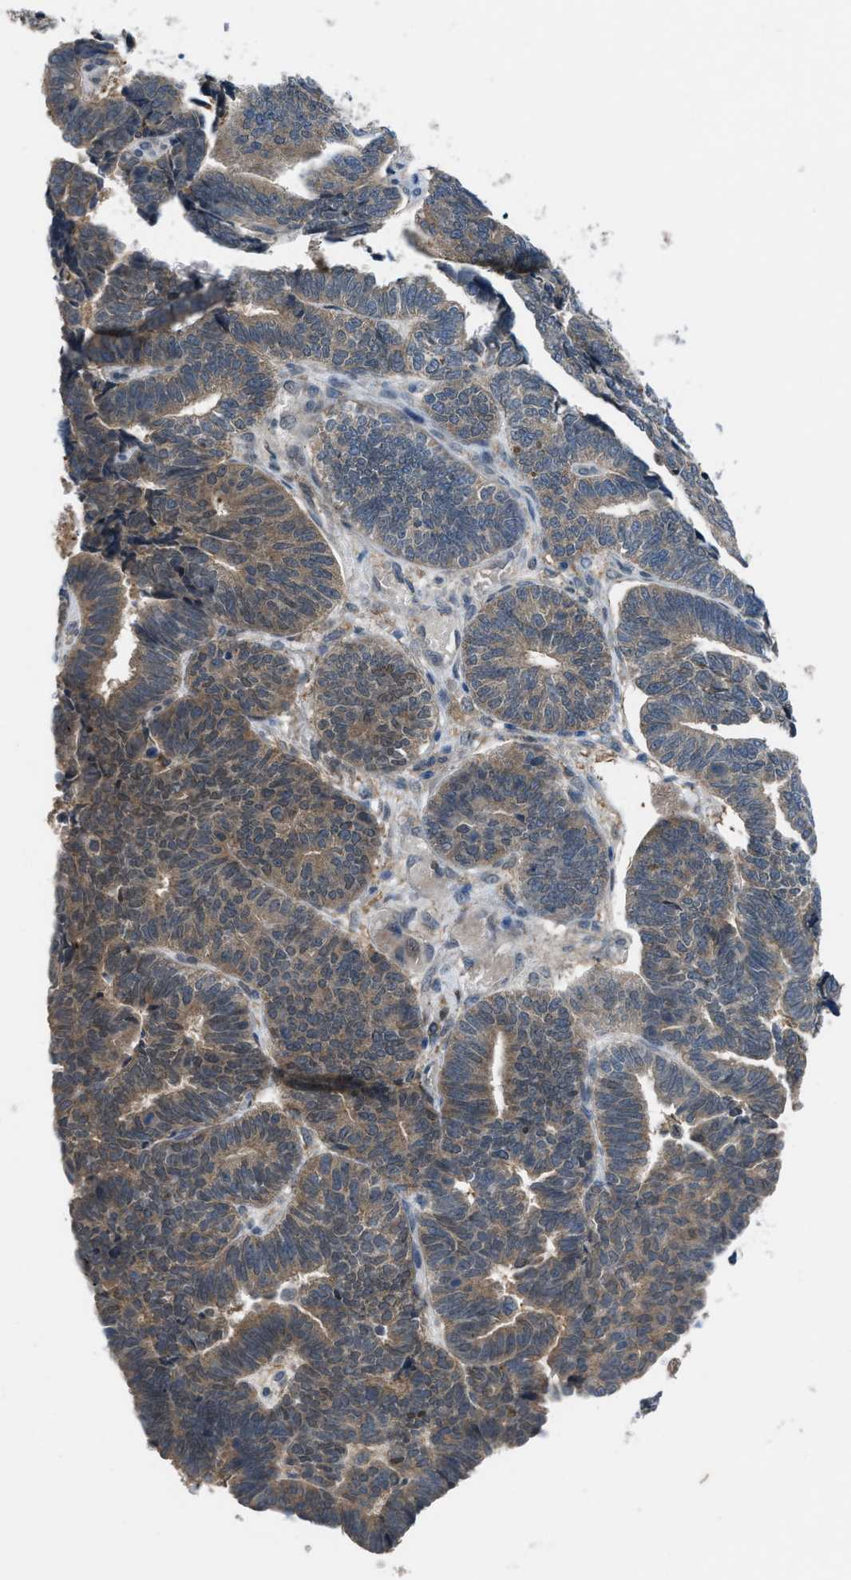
{"staining": {"intensity": "moderate", "quantity": "25%-75%", "location": "cytoplasmic/membranous"}, "tissue": "endometrial cancer", "cell_type": "Tumor cells", "image_type": "cancer", "snomed": [{"axis": "morphology", "description": "Adenocarcinoma, NOS"}, {"axis": "topography", "description": "Endometrium"}], "caption": "Immunohistochemical staining of human endometrial adenocarcinoma displays moderate cytoplasmic/membranous protein expression in about 25%-75% of tumor cells.", "gene": "BAZ2B", "patient": {"sex": "female", "age": 70}}